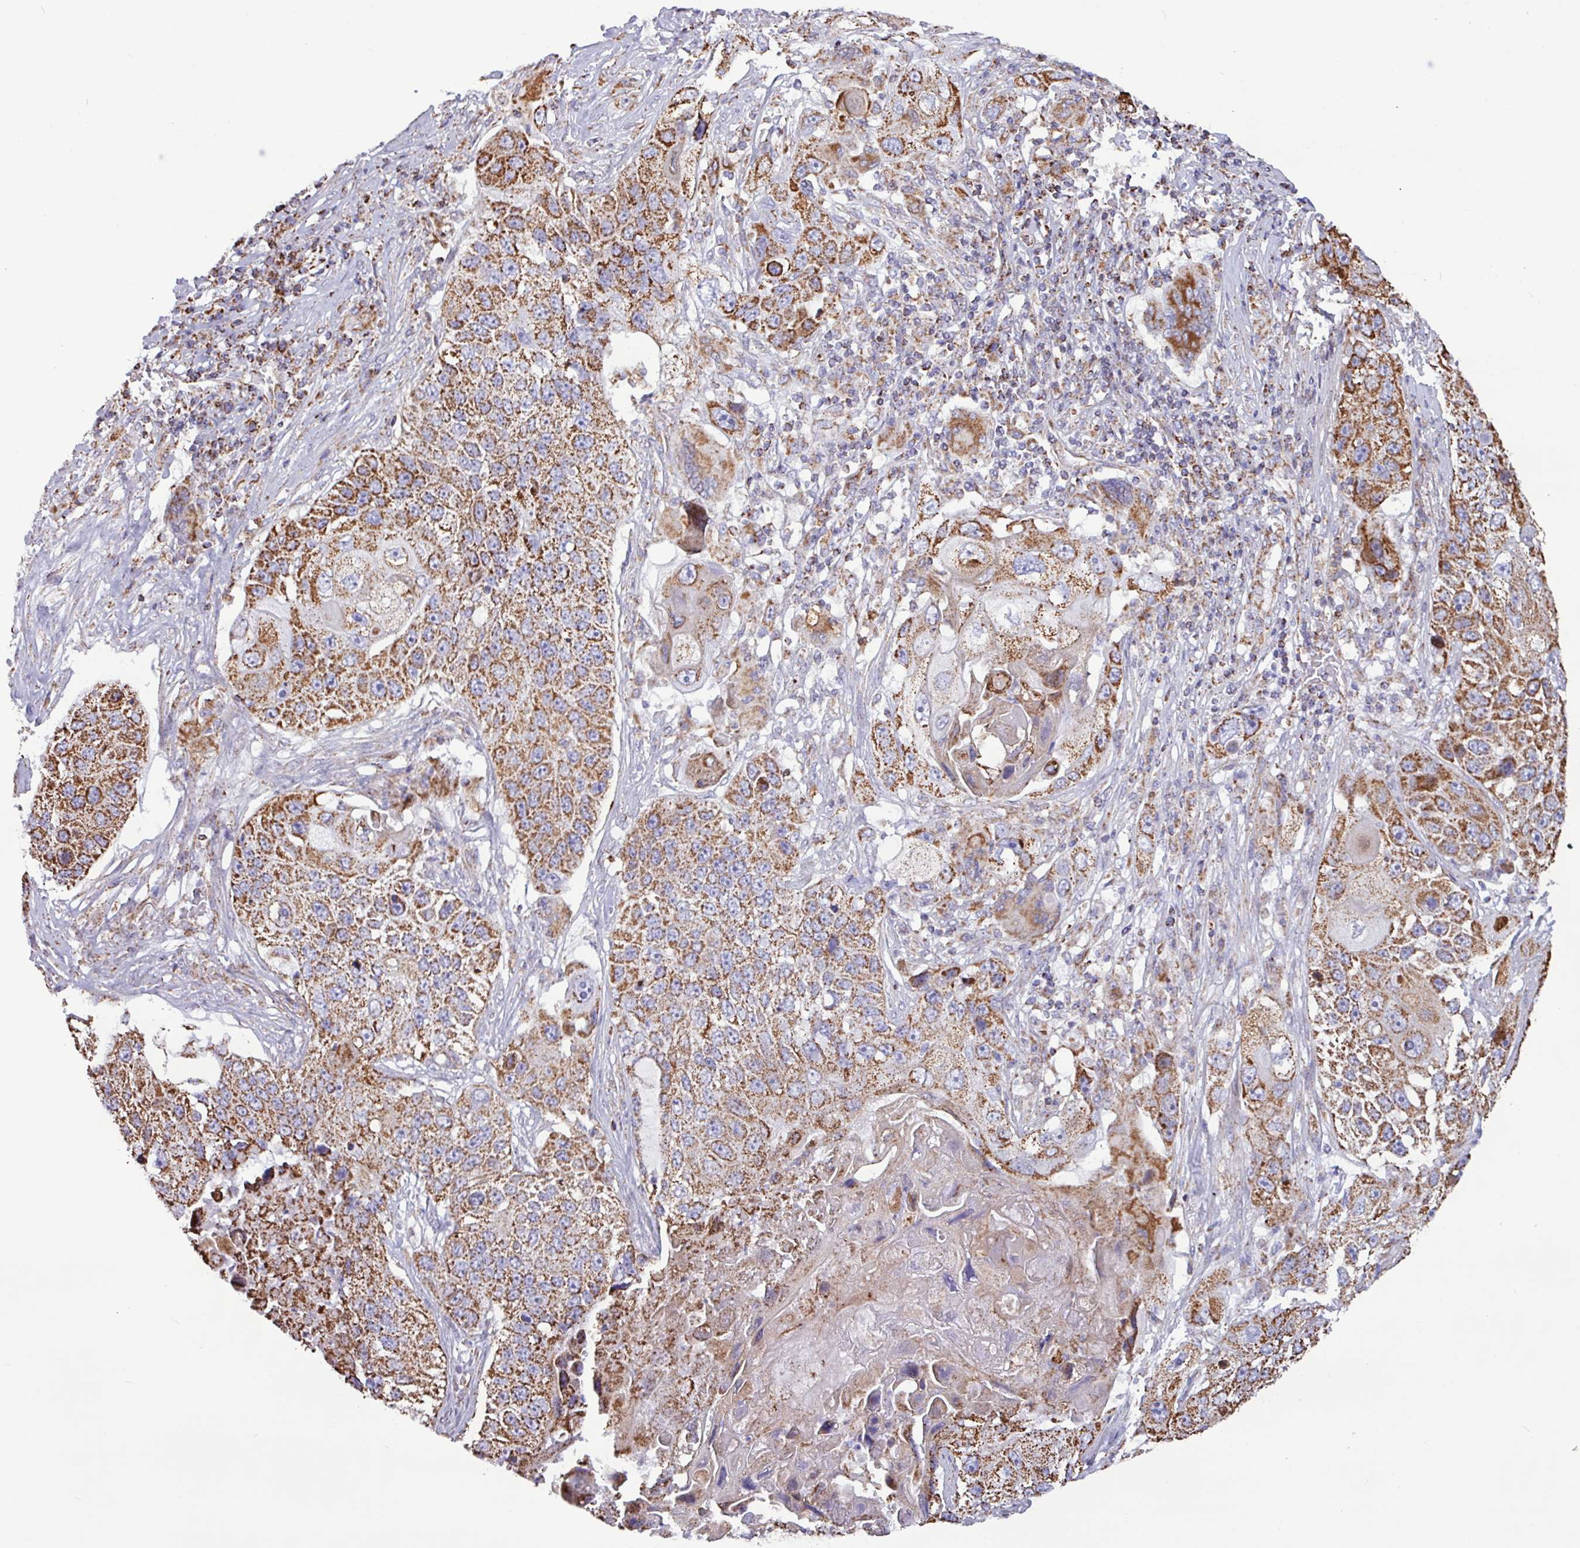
{"staining": {"intensity": "moderate", "quantity": ">75%", "location": "cytoplasmic/membranous"}, "tissue": "lung cancer", "cell_type": "Tumor cells", "image_type": "cancer", "snomed": [{"axis": "morphology", "description": "Squamous cell carcinoma, NOS"}, {"axis": "topography", "description": "Lung"}], "caption": "Immunohistochemical staining of human lung squamous cell carcinoma reveals medium levels of moderate cytoplasmic/membranous positivity in approximately >75% of tumor cells.", "gene": "RTL3", "patient": {"sex": "male", "age": 61}}